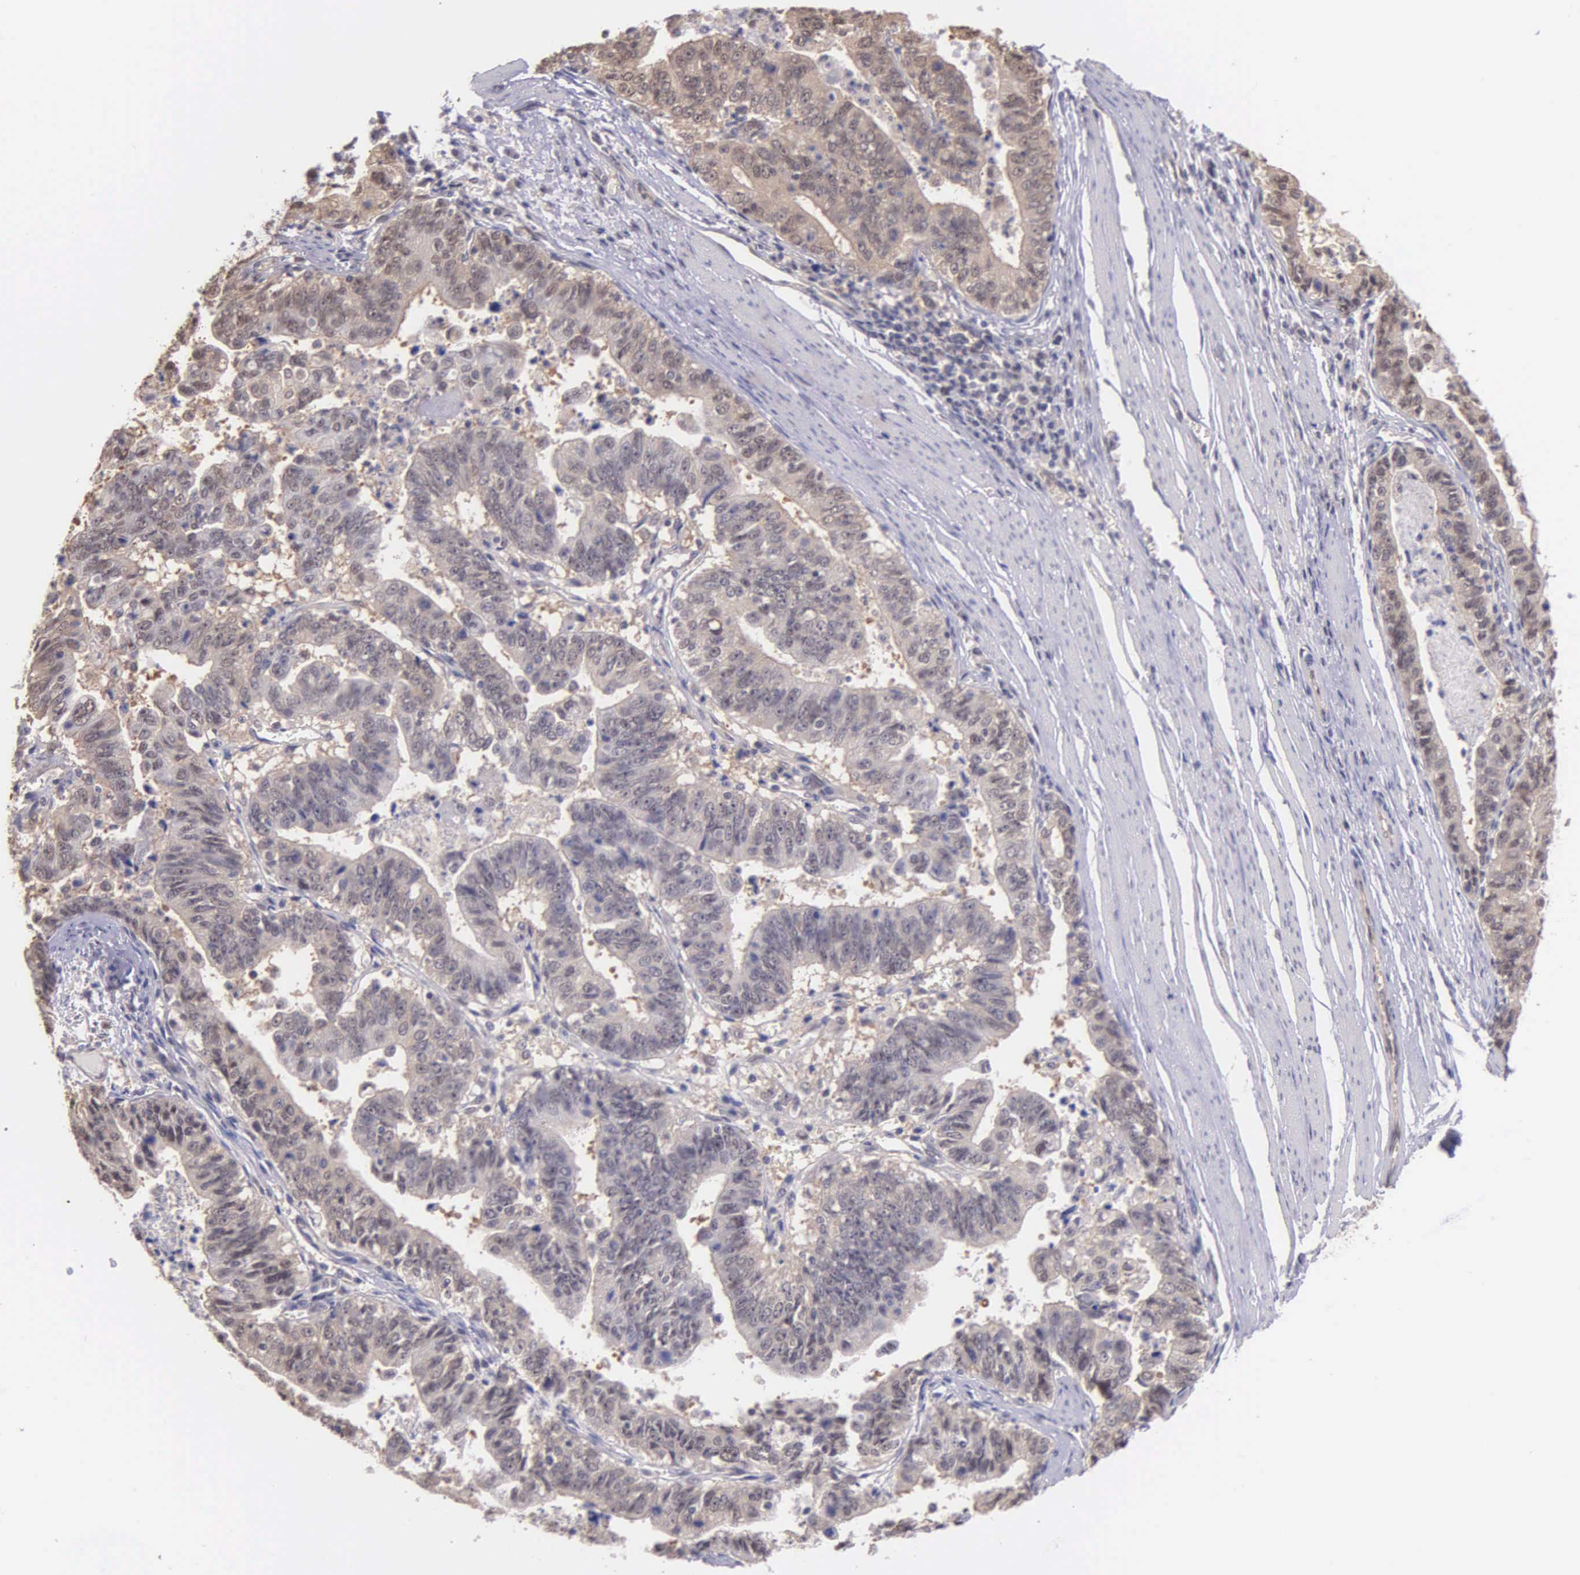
{"staining": {"intensity": "weak", "quantity": ">75%", "location": "cytoplasmic/membranous"}, "tissue": "stomach cancer", "cell_type": "Tumor cells", "image_type": "cancer", "snomed": [{"axis": "morphology", "description": "Adenocarcinoma, NOS"}, {"axis": "topography", "description": "Stomach, upper"}], "caption": "Immunohistochemical staining of stomach adenocarcinoma shows low levels of weak cytoplasmic/membranous positivity in about >75% of tumor cells. (DAB IHC, brown staining for protein, blue staining for nuclei).", "gene": "PSMC1", "patient": {"sex": "female", "age": 50}}